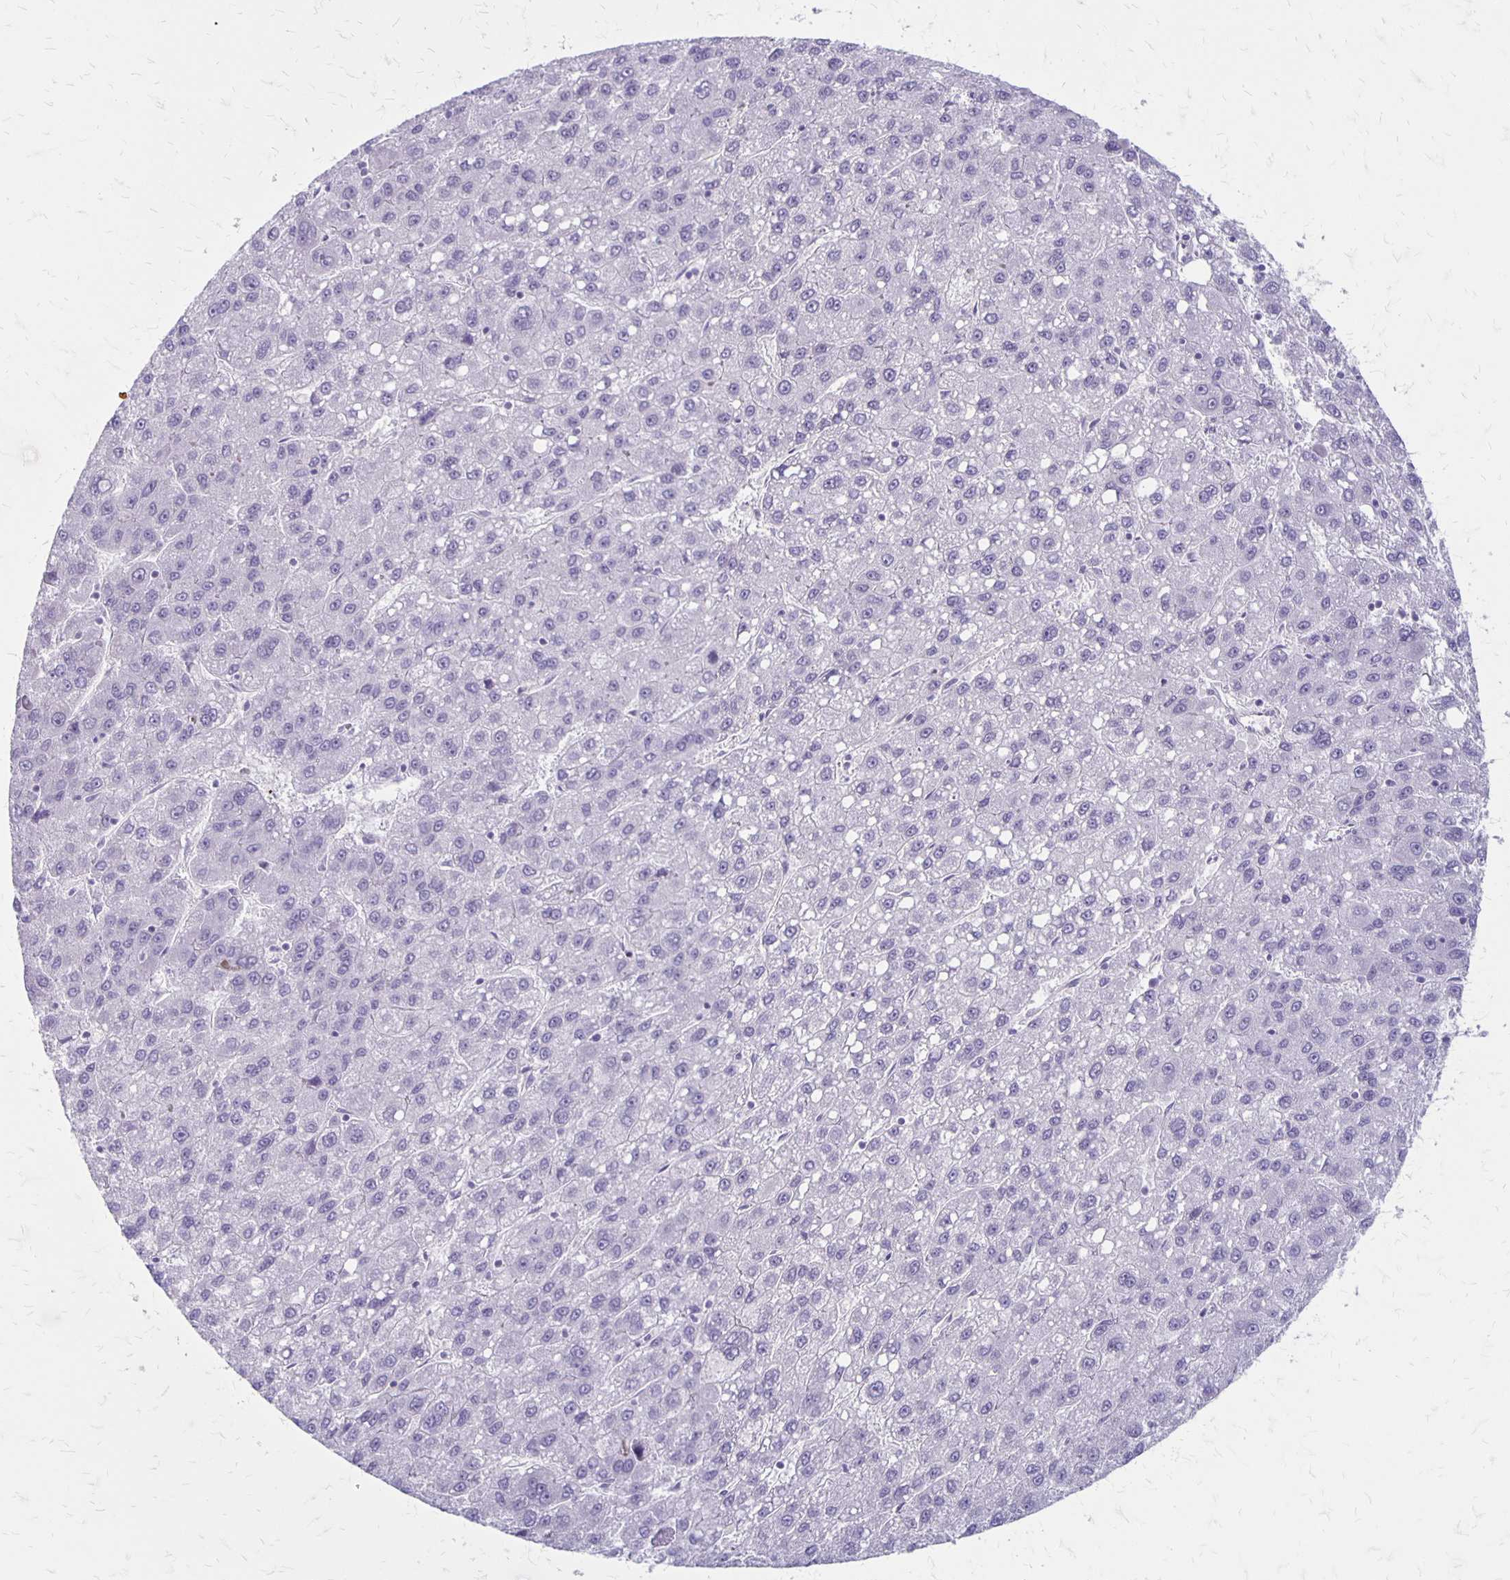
{"staining": {"intensity": "negative", "quantity": "none", "location": "none"}, "tissue": "liver cancer", "cell_type": "Tumor cells", "image_type": "cancer", "snomed": [{"axis": "morphology", "description": "Carcinoma, Hepatocellular, NOS"}, {"axis": "topography", "description": "Liver"}], "caption": "IHC image of neoplastic tissue: liver hepatocellular carcinoma stained with DAB (3,3'-diaminobenzidine) reveals no significant protein staining in tumor cells. (IHC, brightfield microscopy, high magnification).", "gene": "HOMER1", "patient": {"sex": "female", "age": 82}}